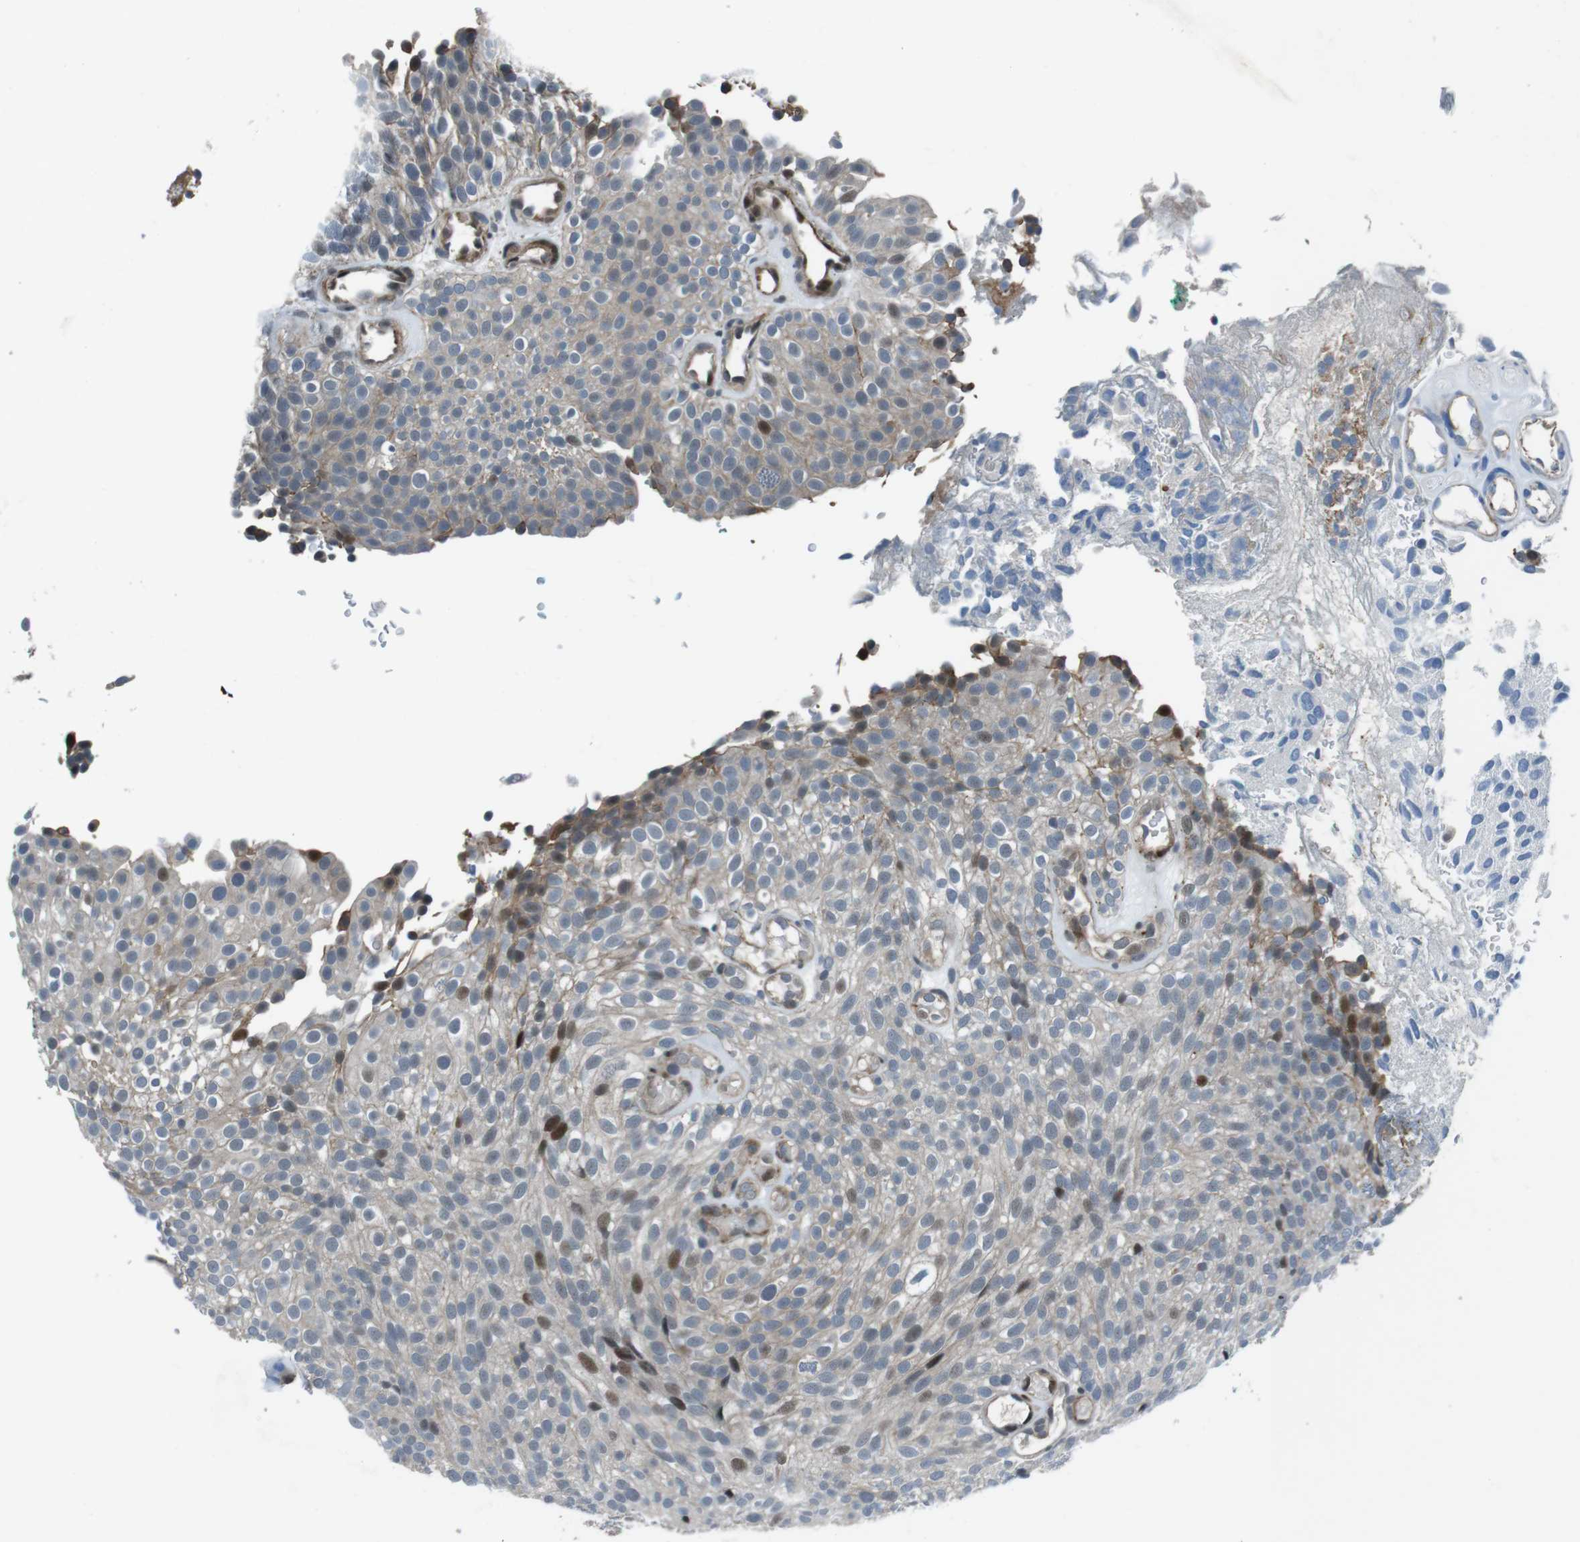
{"staining": {"intensity": "negative", "quantity": "none", "location": "none"}, "tissue": "urothelial cancer", "cell_type": "Tumor cells", "image_type": "cancer", "snomed": [{"axis": "morphology", "description": "Urothelial carcinoma, Low grade"}, {"axis": "topography", "description": "Urinary bladder"}], "caption": "Protein analysis of urothelial cancer exhibits no significant staining in tumor cells. Nuclei are stained in blue.", "gene": "LRRC49", "patient": {"sex": "male", "age": 78}}